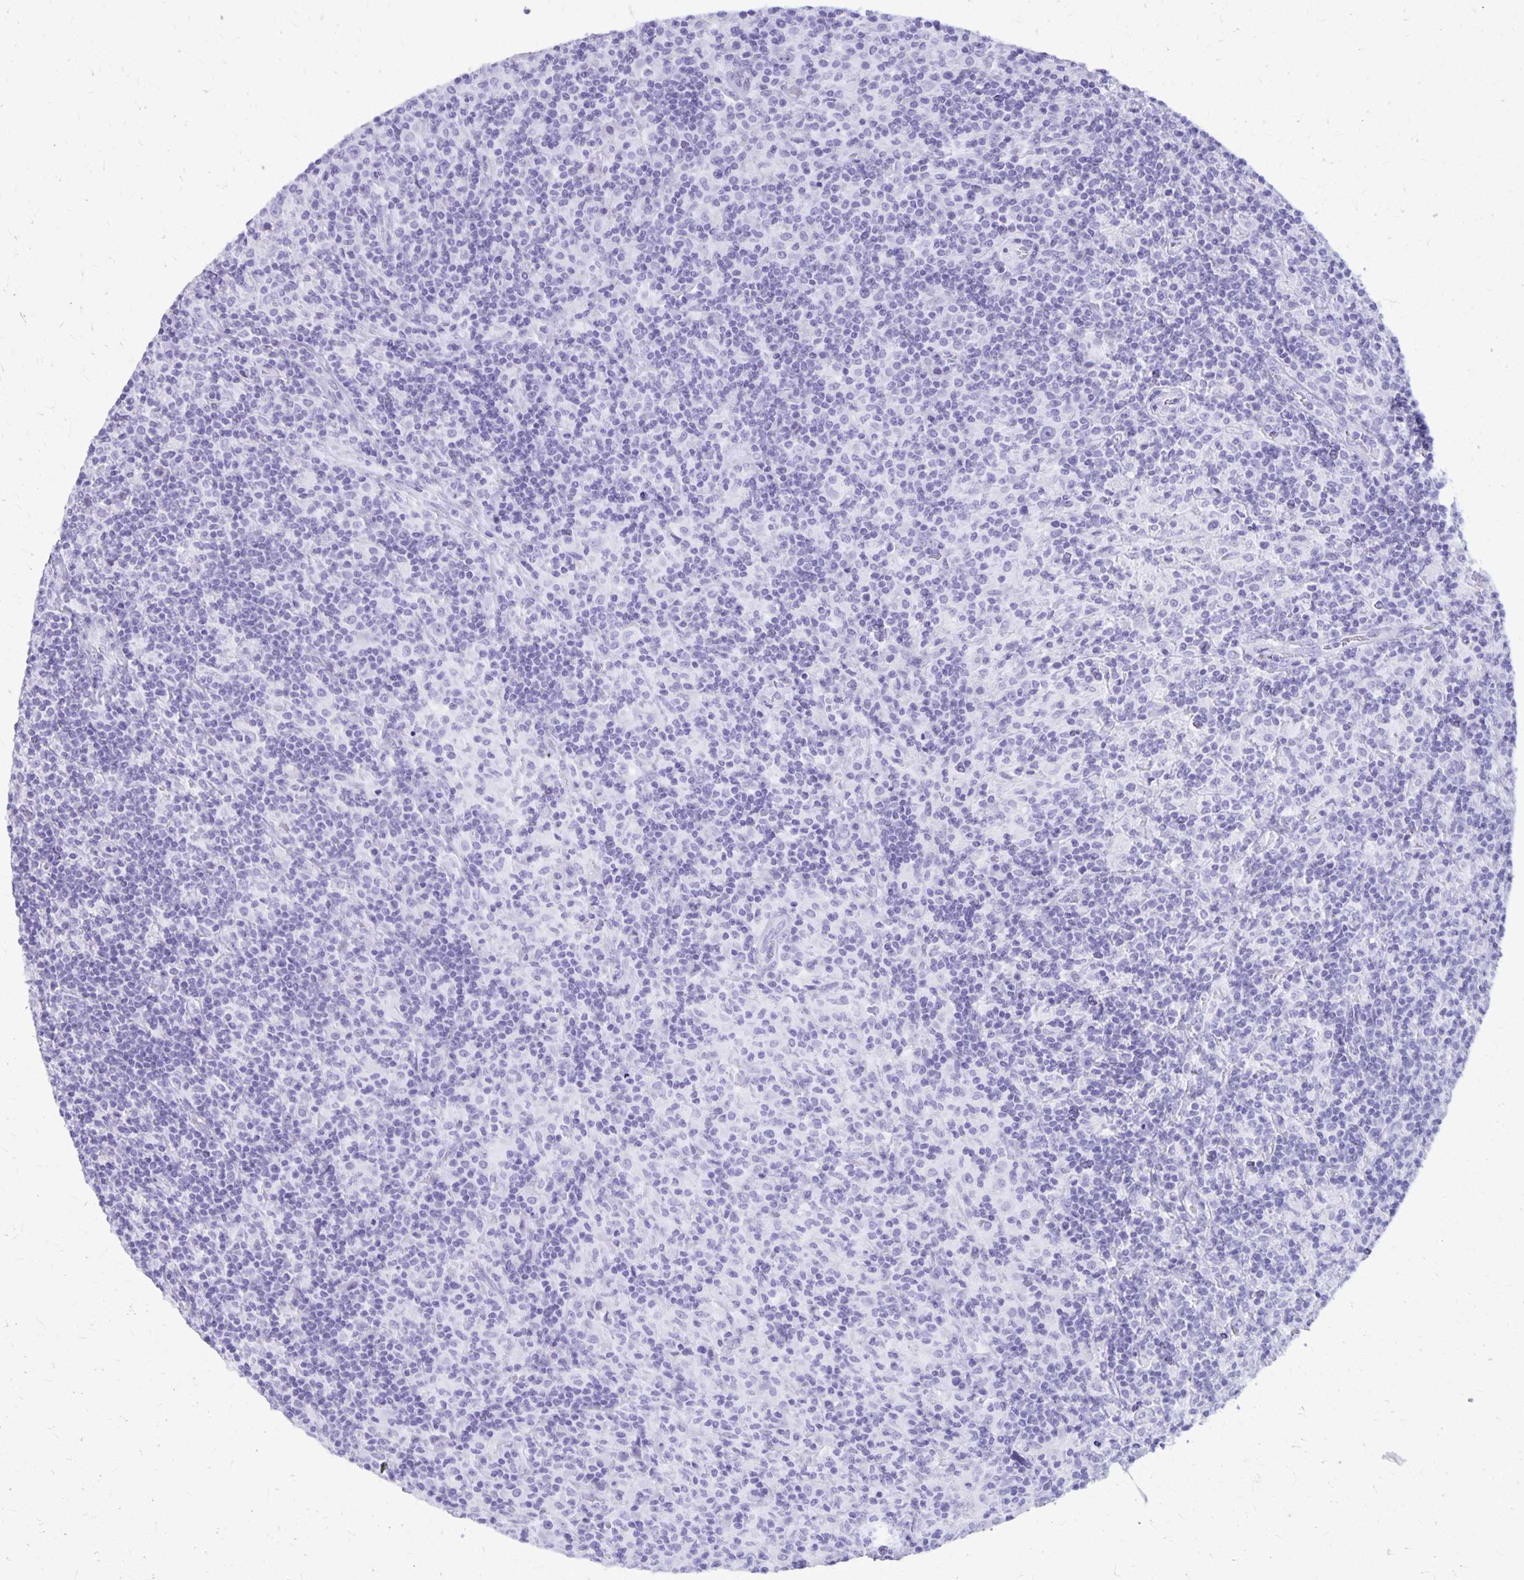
{"staining": {"intensity": "negative", "quantity": "none", "location": "none"}, "tissue": "lymphoma", "cell_type": "Tumor cells", "image_type": "cancer", "snomed": [{"axis": "morphology", "description": "Hodgkin's disease, NOS"}, {"axis": "topography", "description": "Lymph node"}], "caption": "An image of lymphoma stained for a protein shows no brown staining in tumor cells. (DAB IHC with hematoxylin counter stain).", "gene": "DEFA5", "patient": {"sex": "male", "age": 70}}